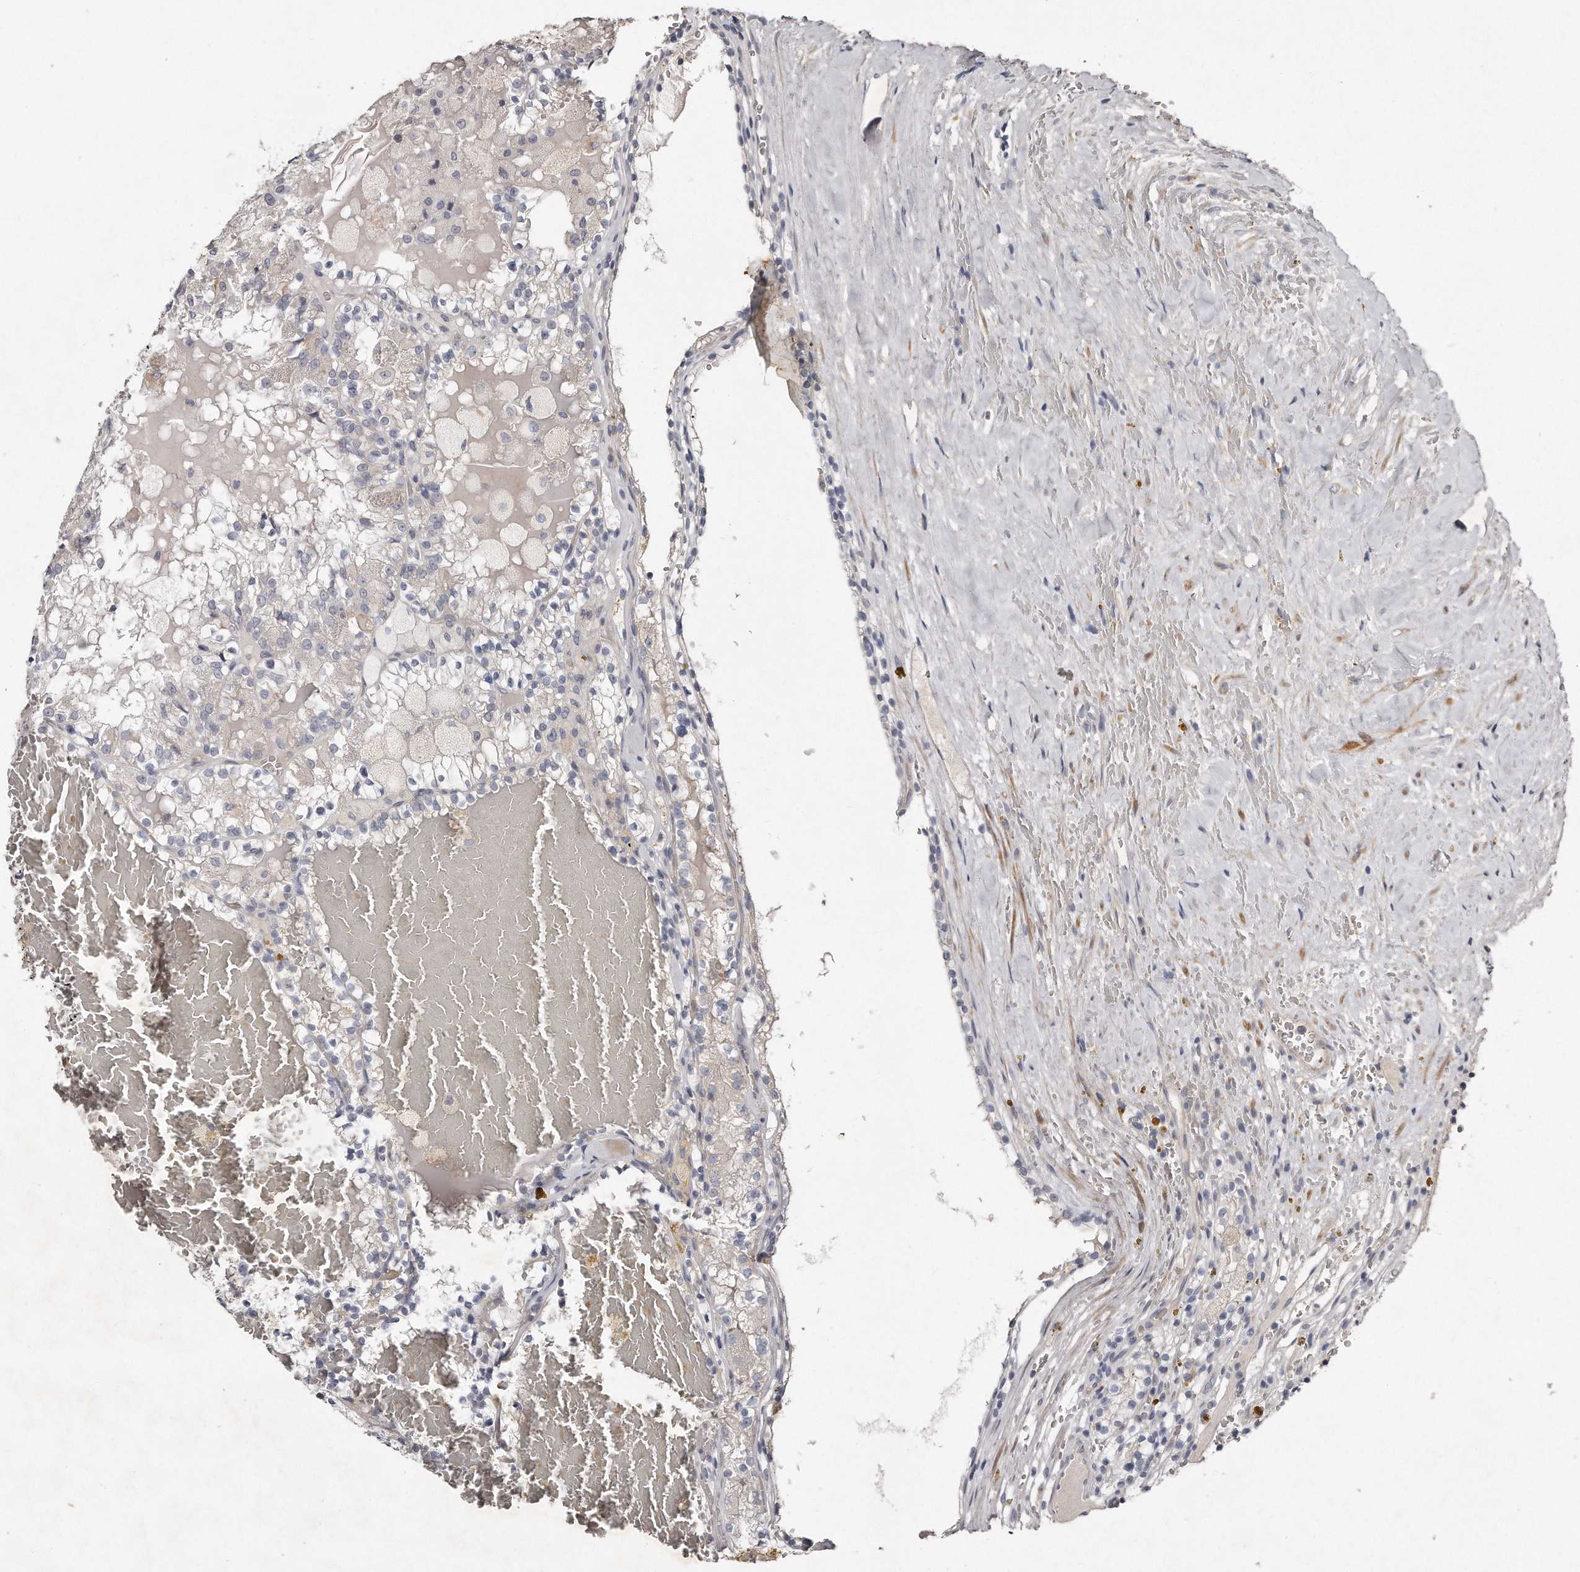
{"staining": {"intensity": "negative", "quantity": "none", "location": "none"}, "tissue": "renal cancer", "cell_type": "Tumor cells", "image_type": "cancer", "snomed": [{"axis": "morphology", "description": "Adenocarcinoma, NOS"}, {"axis": "topography", "description": "Kidney"}], "caption": "Image shows no significant protein staining in tumor cells of renal adenocarcinoma.", "gene": "TECR", "patient": {"sex": "female", "age": 56}}